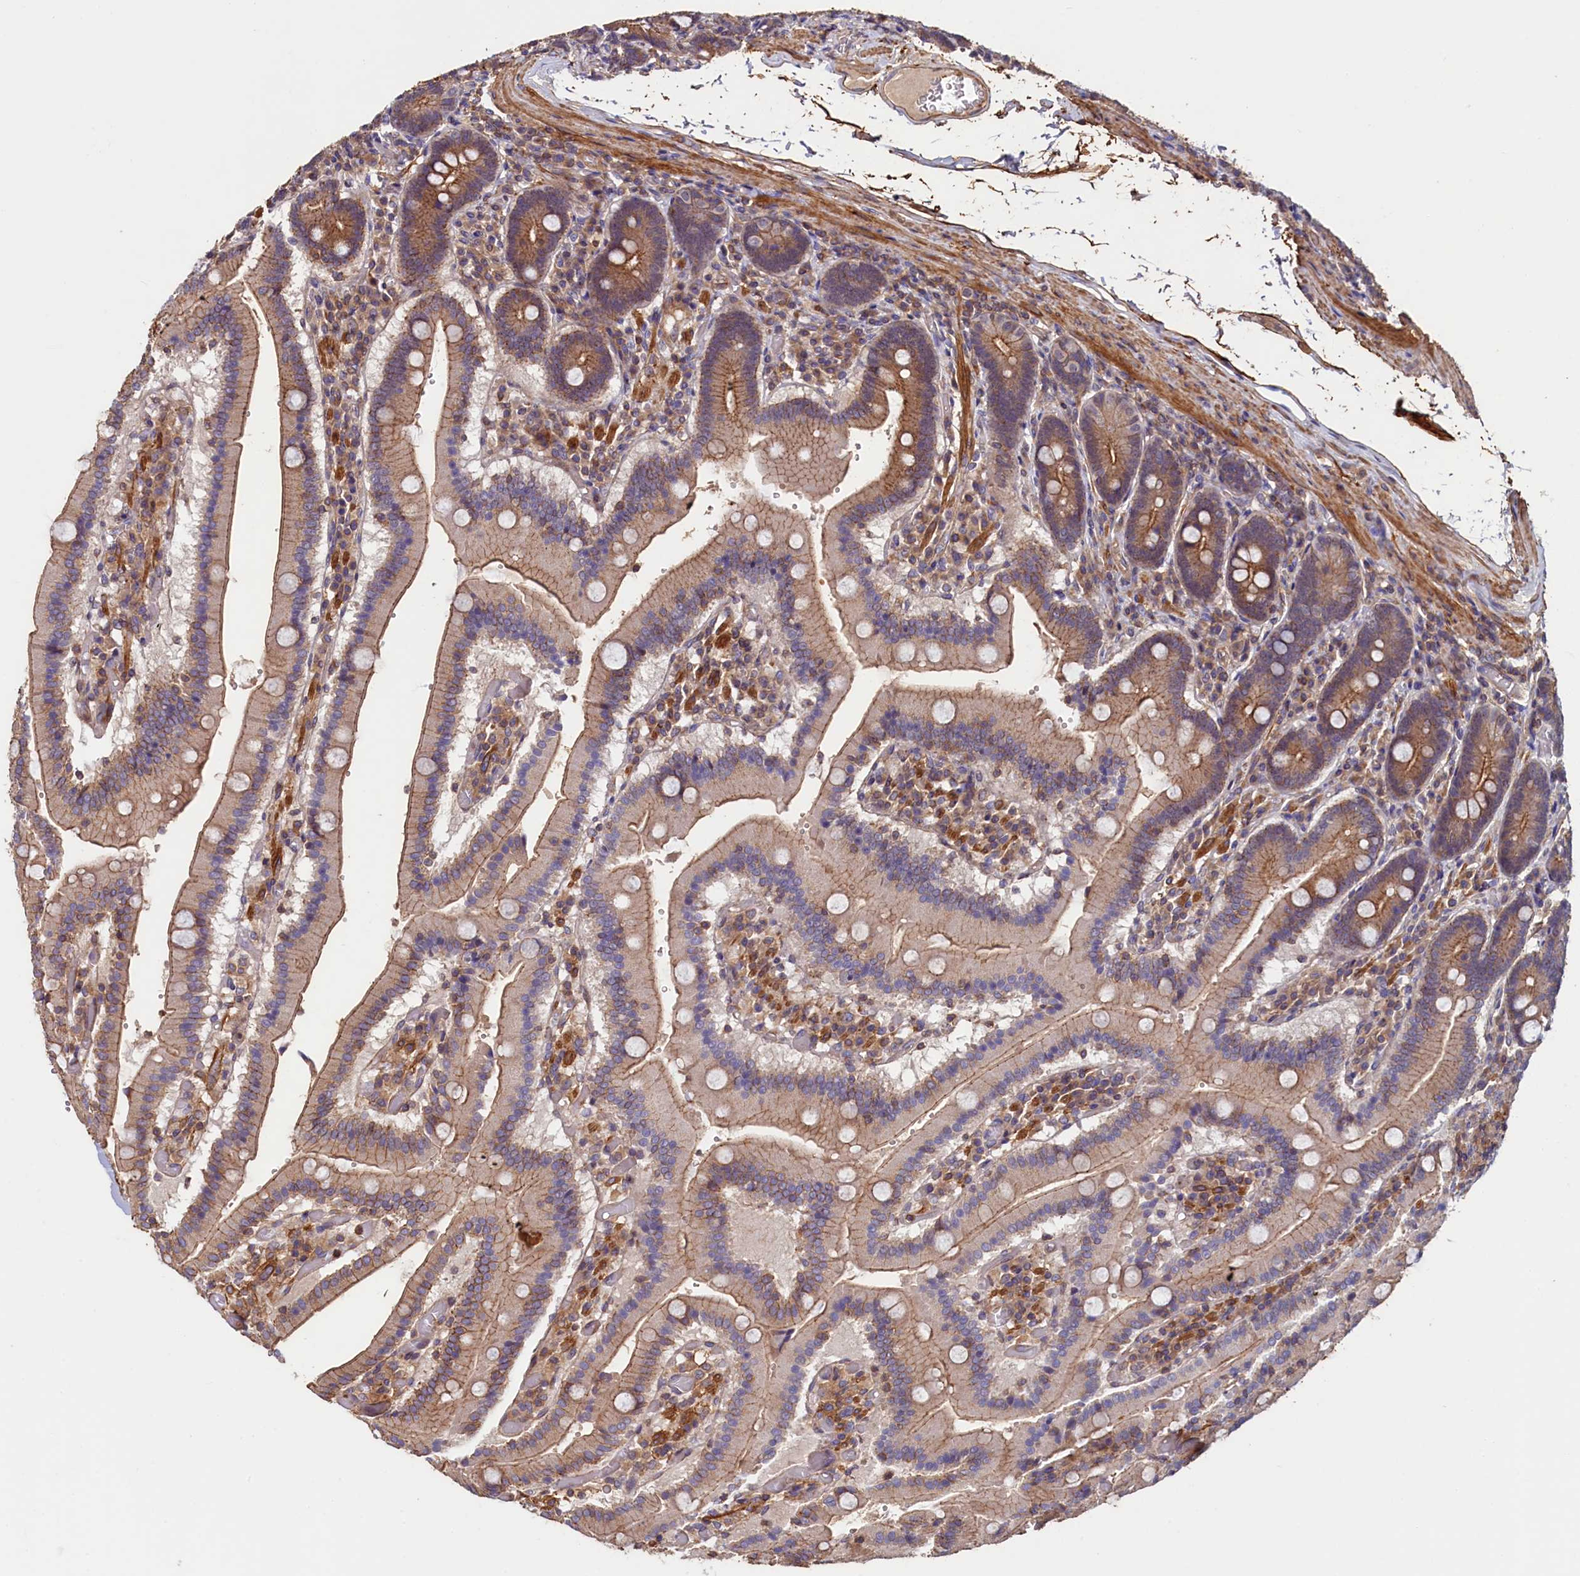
{"staining": {"intensity": "moderate", "quantity": ">75%", "location": "cytoplasmic/membranous"}, "tissue": "duodenum", "cell_type": "Glandular cells", "image_type": "normal", "snomed": [{"axis": "morphology", "description": "Normal tissue, NOS"}, {"axis": "topography", "description": "Duodenum"}], "caption": "Approximately >75% of glandular cells in unremarkable human duodenum display moderate cytoplasmic/membranous protein positivity as visualized by brown immunohistochemical staining.", "gene": "DUOXA1", "patient": {"sex": "female", "age": 62}}